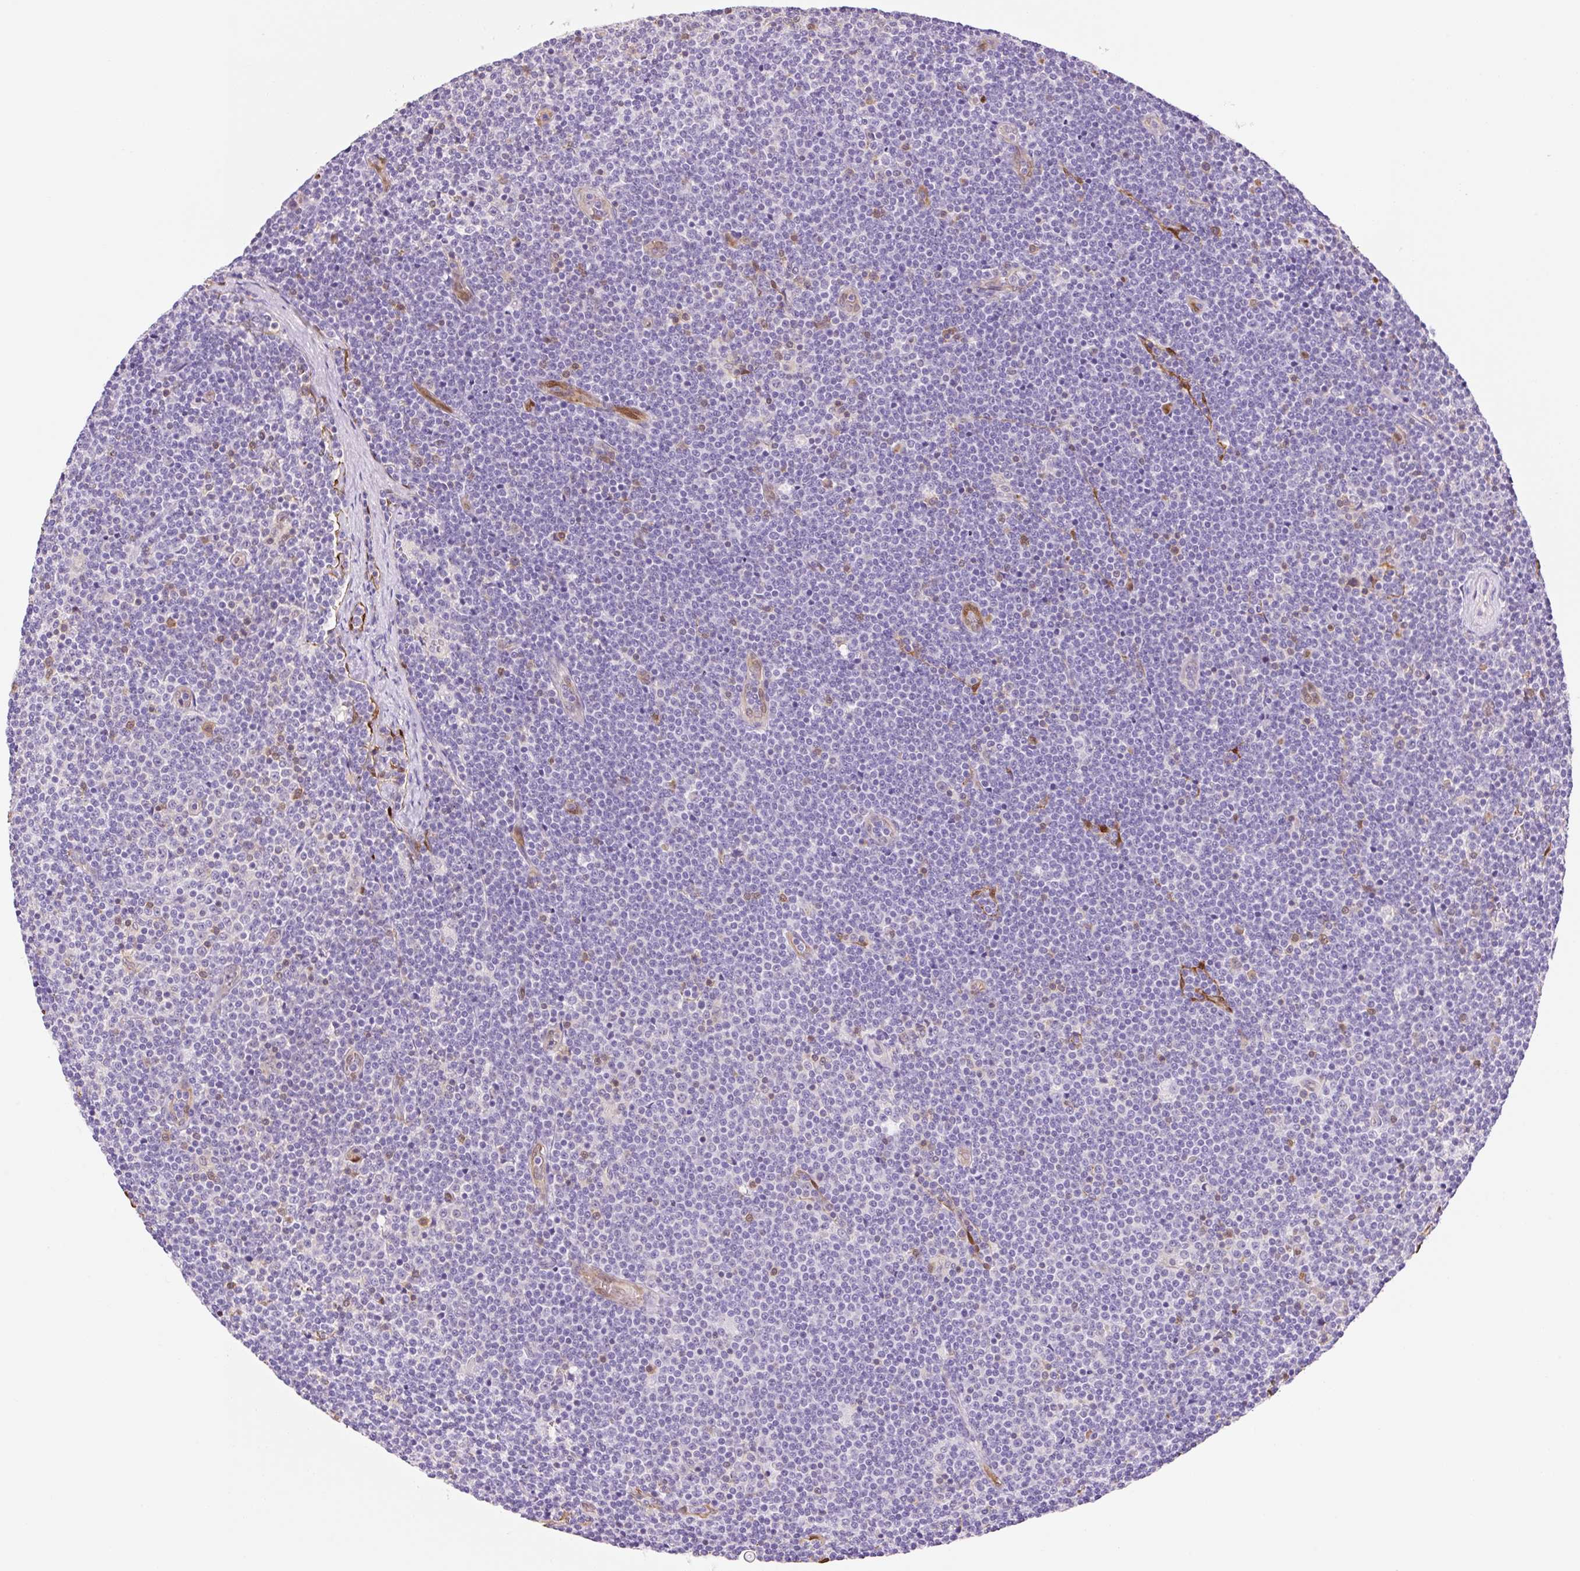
{"staining": {"intensity": "negative", "quantity": "none", "location": "none"}, "tissue": "lymphoma", "cell_type": "Tumor cells", "image_type": "cancer", "snomed": [{"axis": "morphology", "description": "Malignant lymphoma, non-Hodgkin's type, Low grade"}, {"axis": "topography", "description": "Lymph node"}], "caption": "Immunohistochemical staining of human lymphoma demonstrates no significant expression in tumor cells.", "gene": "FABP5", "patient": {"sex": "male", "age": 48}}